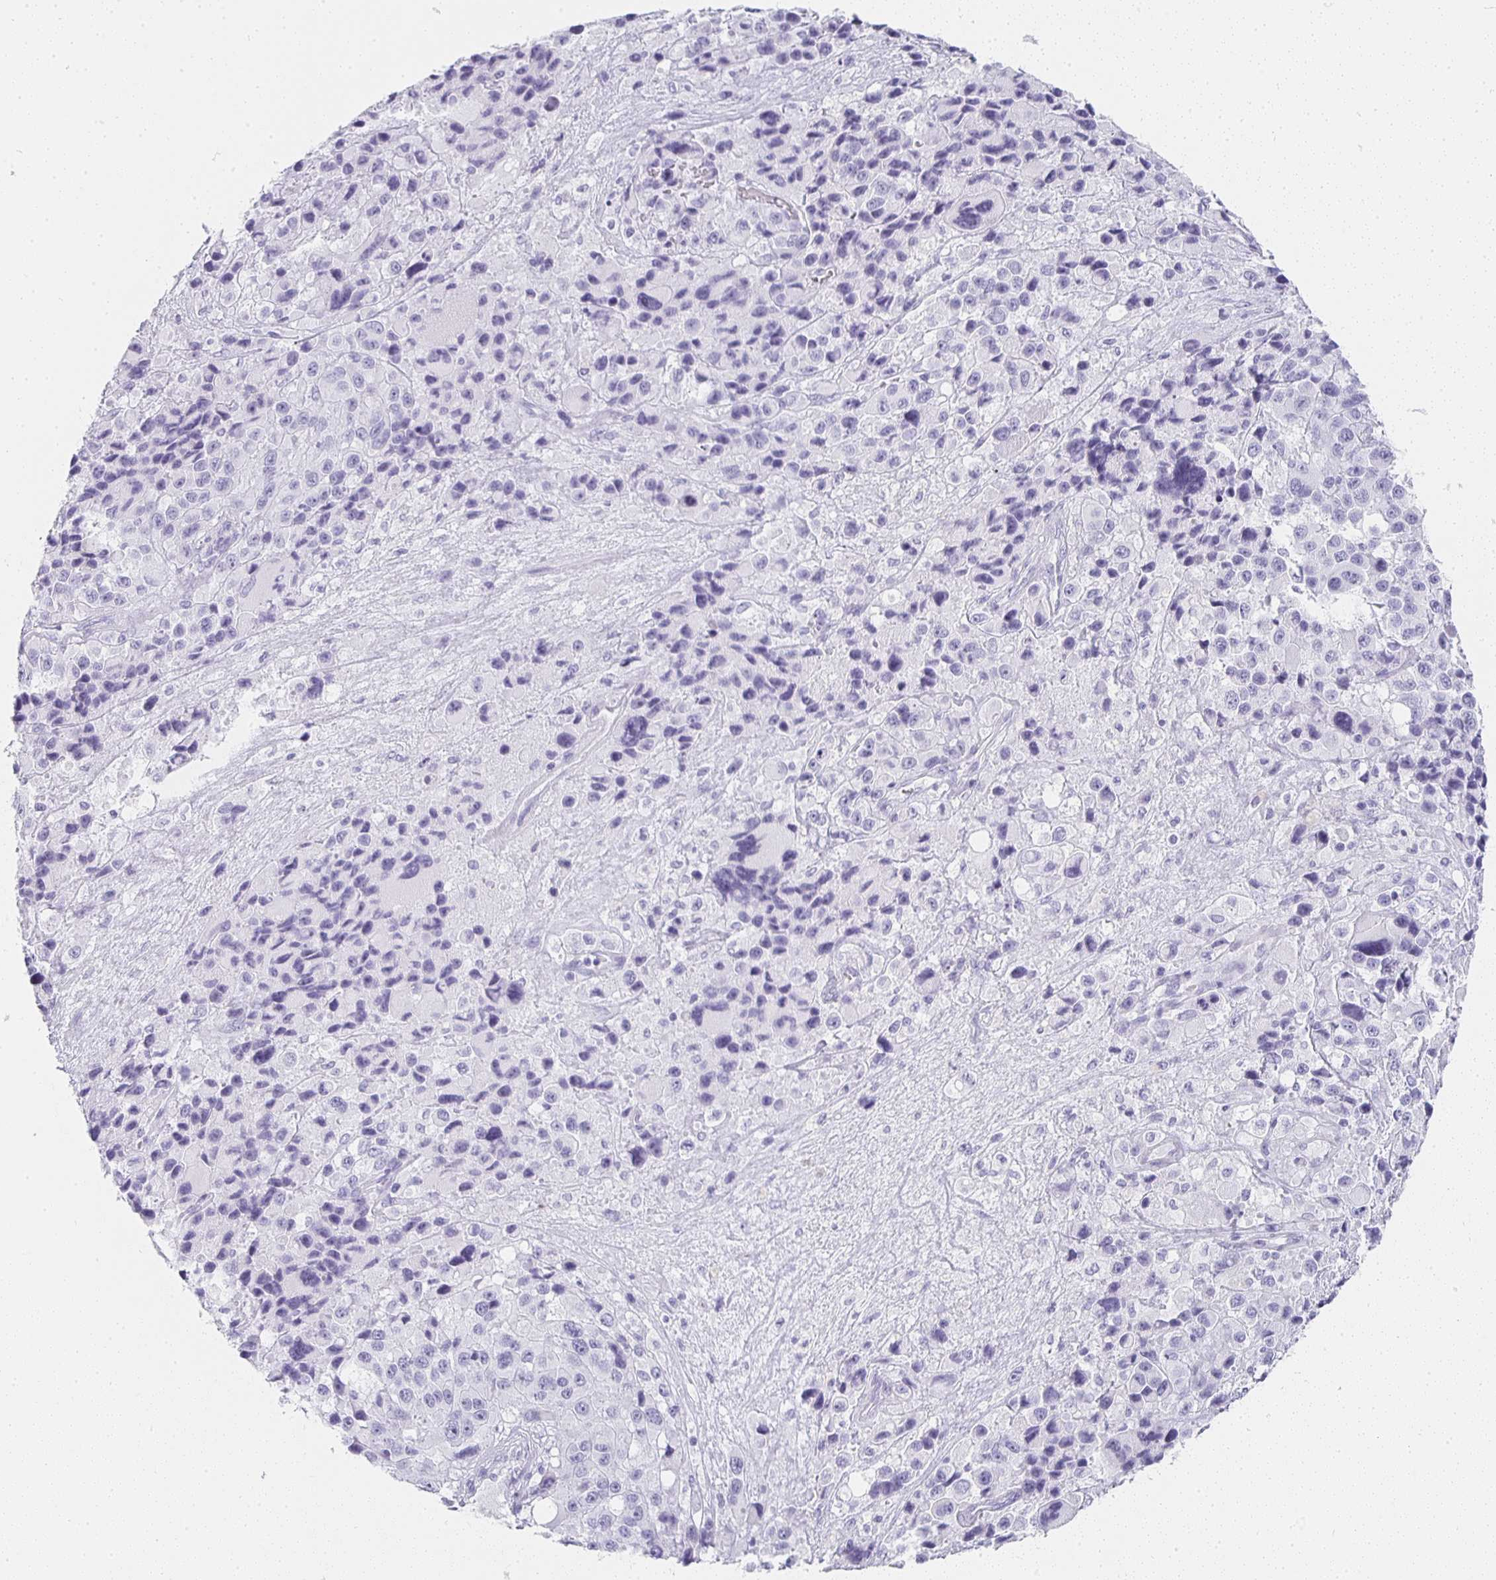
{"staining": {"intensity": "negative", "quantity": "none", "location": "none"}, "tissue": "melanoma", "cell_type": "Tumor cells", "image_type": "cancer", "snomed": [{"axis": "morphology", "description": "Malignant melanoma, Metastatic site"}, {"axis": "topography", "description": "Lymph node"}], "caption": "IHC image of human melanoma stained for a protein (brown), which exhibits no staining in tumor cells. The staining is performed using DAB brown chromogen with nuclei counter-stained in using hematoxylin.", "gene": "TPSD1", "patient": {"sex": "female", "age": 65}}